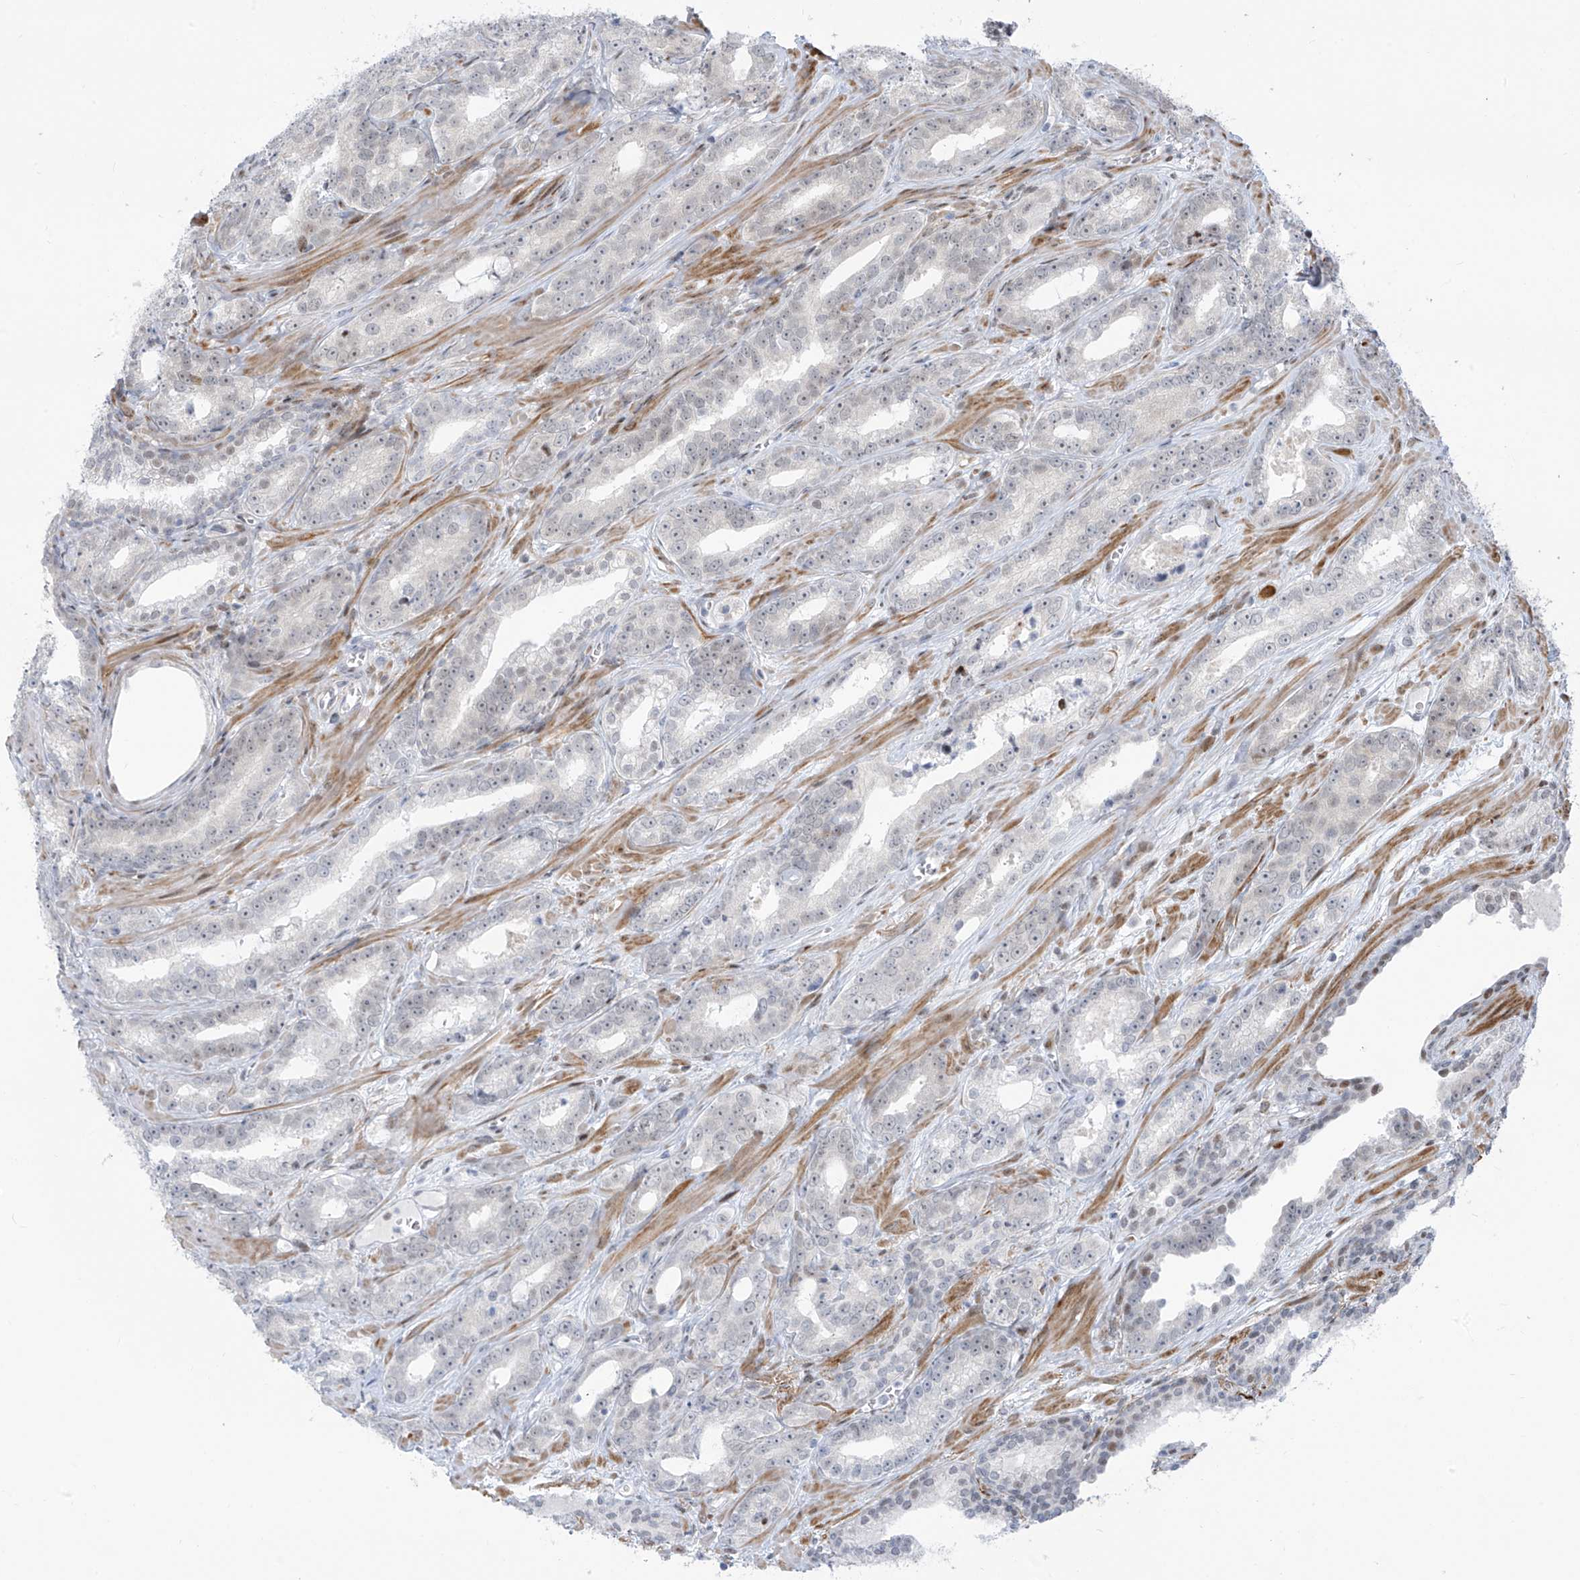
{"staining": {"intensity": "weak", "quantity": "<25%", "location": "nuclear"}, "tissue": "prostate cancer", "cell_type": "Tumor cells", "image_type": "cancer", "snomed": [{"axis": "morphology", "description": "Adenocarcinoma, High grade"}, {"axis": "topography", "description": "Prostate"}], "caption": "Immunohistochemistry of prostate cancer (adenocarcinoma (high-grade)) exhibits no positivity in tumor cells.", "gene": "LIN9", "patient": {"sex": "male", "age": 62}}